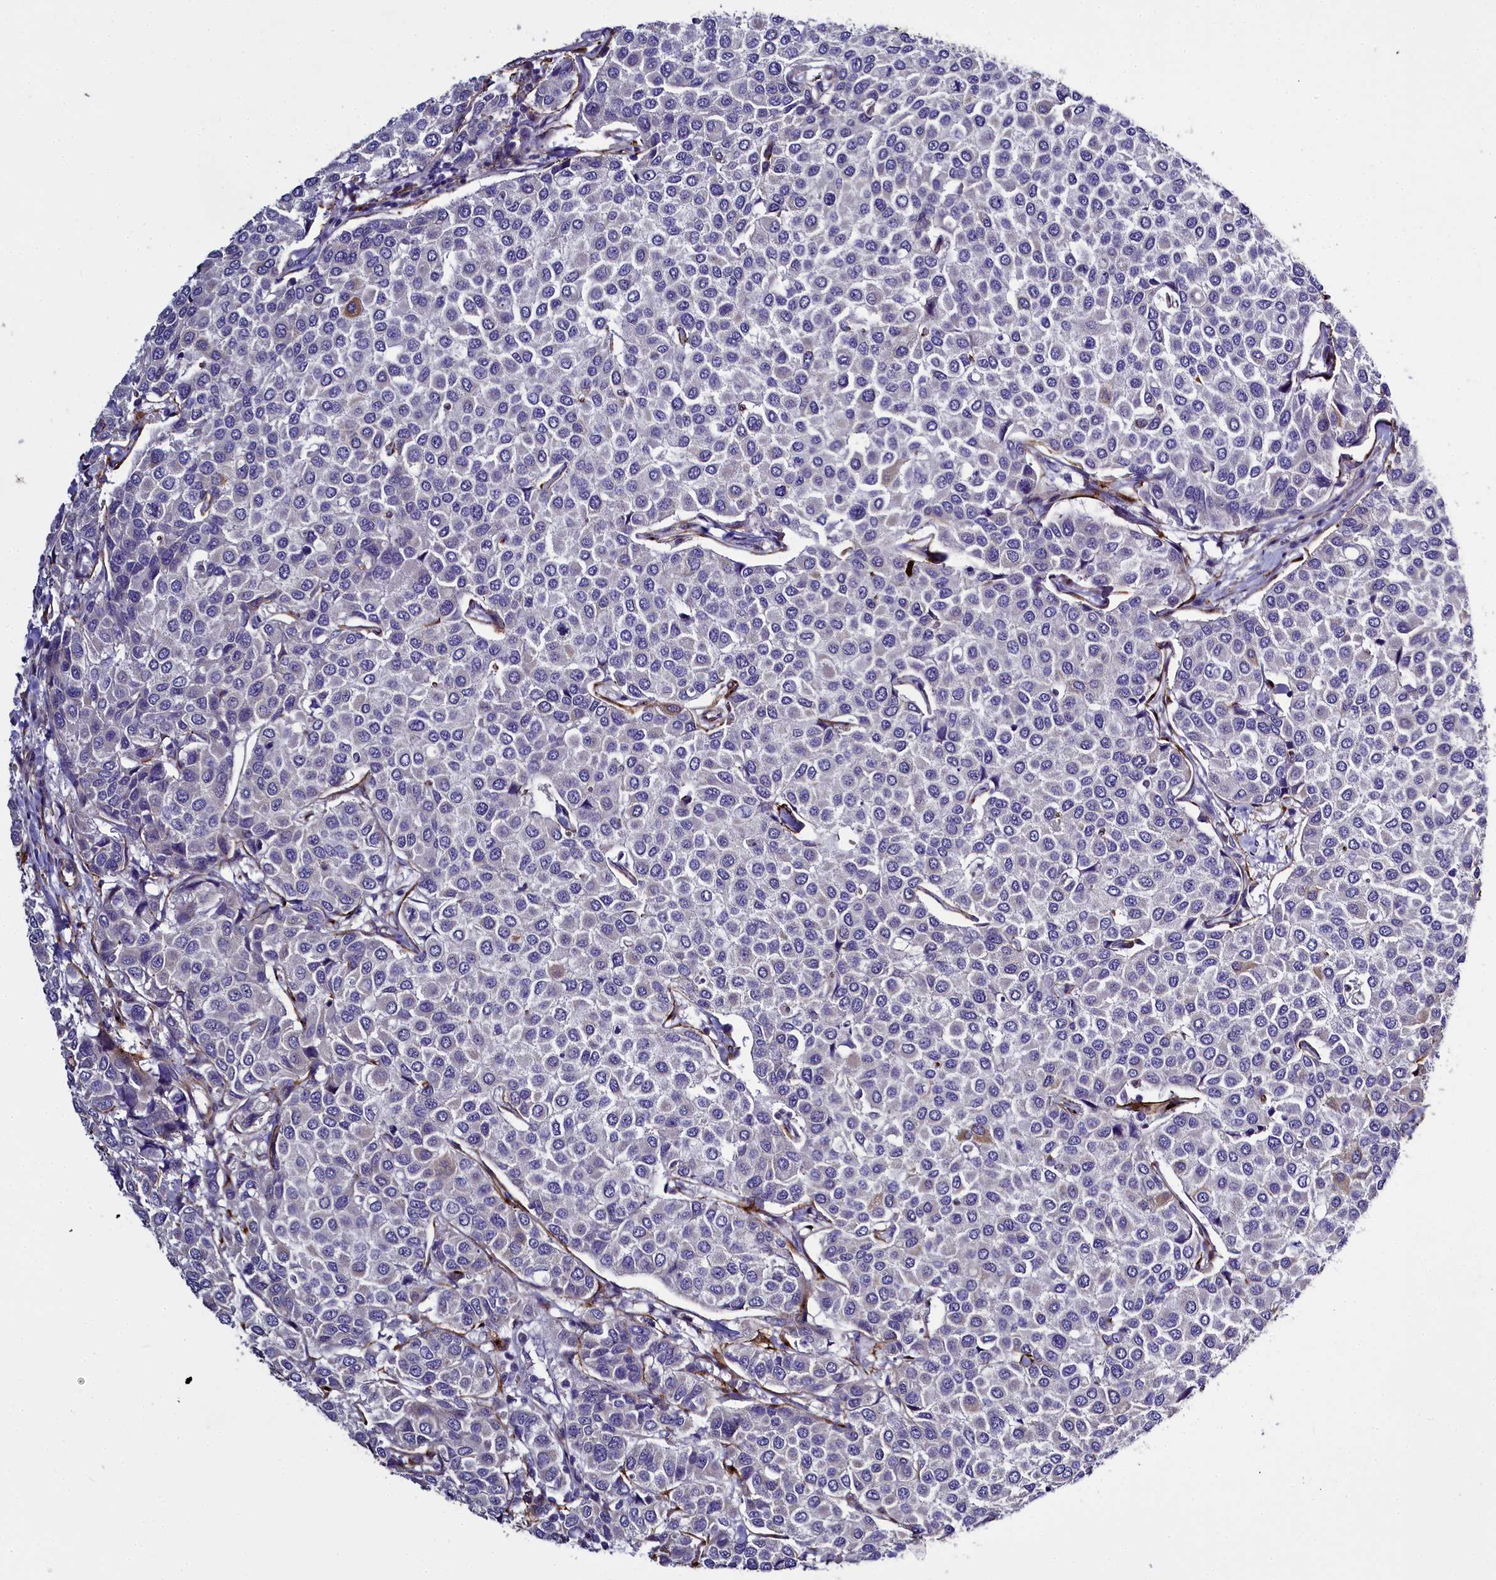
{"staining": {"intensity": "negative", "quantity": "none", "location": "none"}, "tissue": "breast cancer", "cell_type": "Tumor cells", "image_type": "cancer", "snomed": [{"axis": "morphology", "description": "Duct carcinoma"}, {"axis": "topography", "description": "Breast"}], "caption": "A photomicrograph of breast cancer (invasive ductal carcinoma) stained for a protein displays no brown staining in tumor cells.", "gene": "MRC2", "patient": {"sex": "female", "age": 55}}